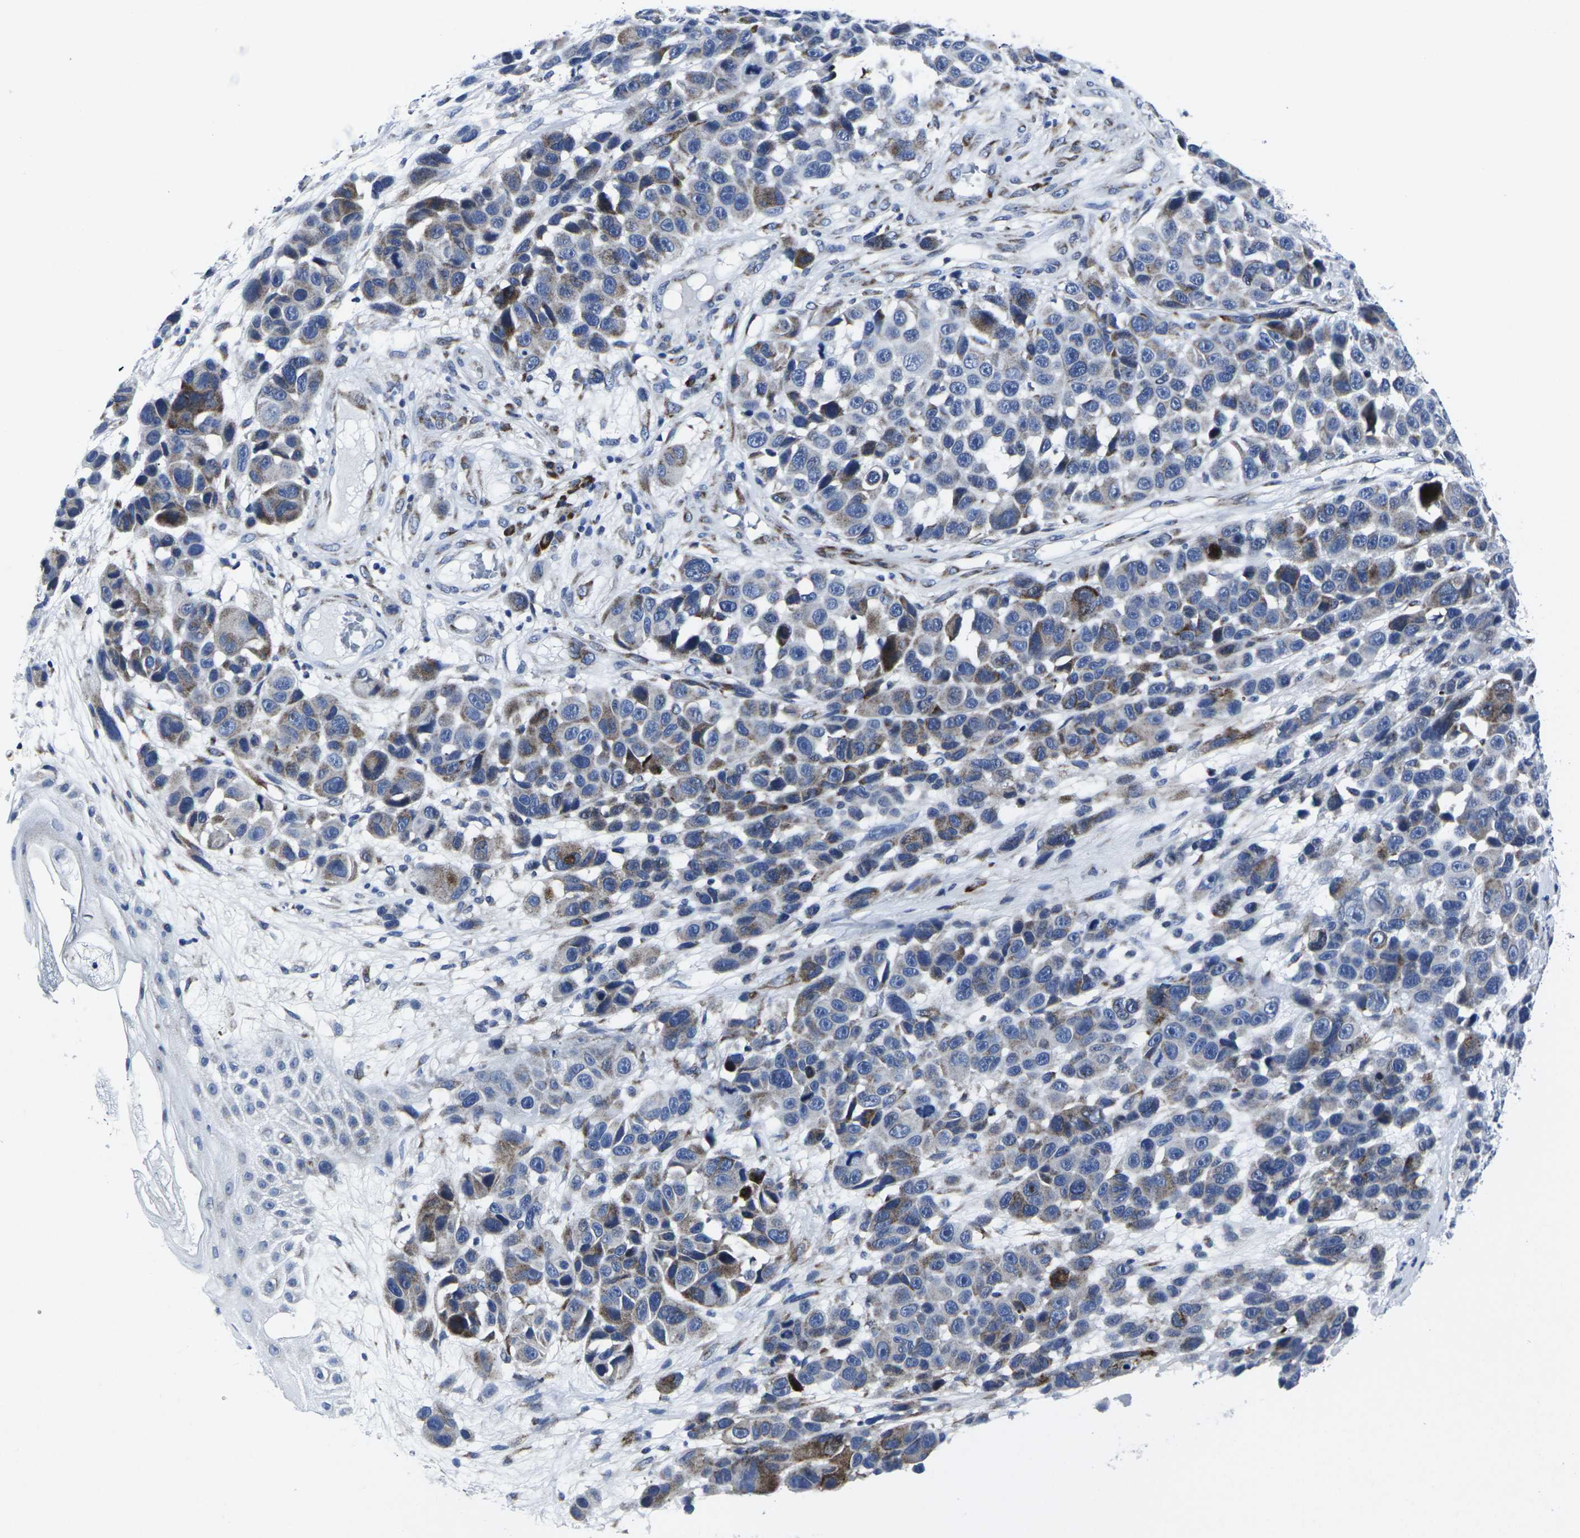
{"staining": {"intensity": "moderate", "quantity": "25%-75%", "location": "cytoplasmic/membranous"}, "tissue": "melanoma", "cell_type": "Tumor cells", "image_type": "cancer", "snomed": [{"axis": "morphology", "description": "Malignant melanoma, NOS"}, {"axis": "topography", "description": "Skin"}], "caption": "The histopathology image demonstrates immunohistochemical staining of malignant melanoma. There is moderate cytoplasmic/membranous expression is appreciated in approximately 25%-75% of tumor cells.", "gene": "RPN1", "patient": {"sex": "male", "age": 53}}